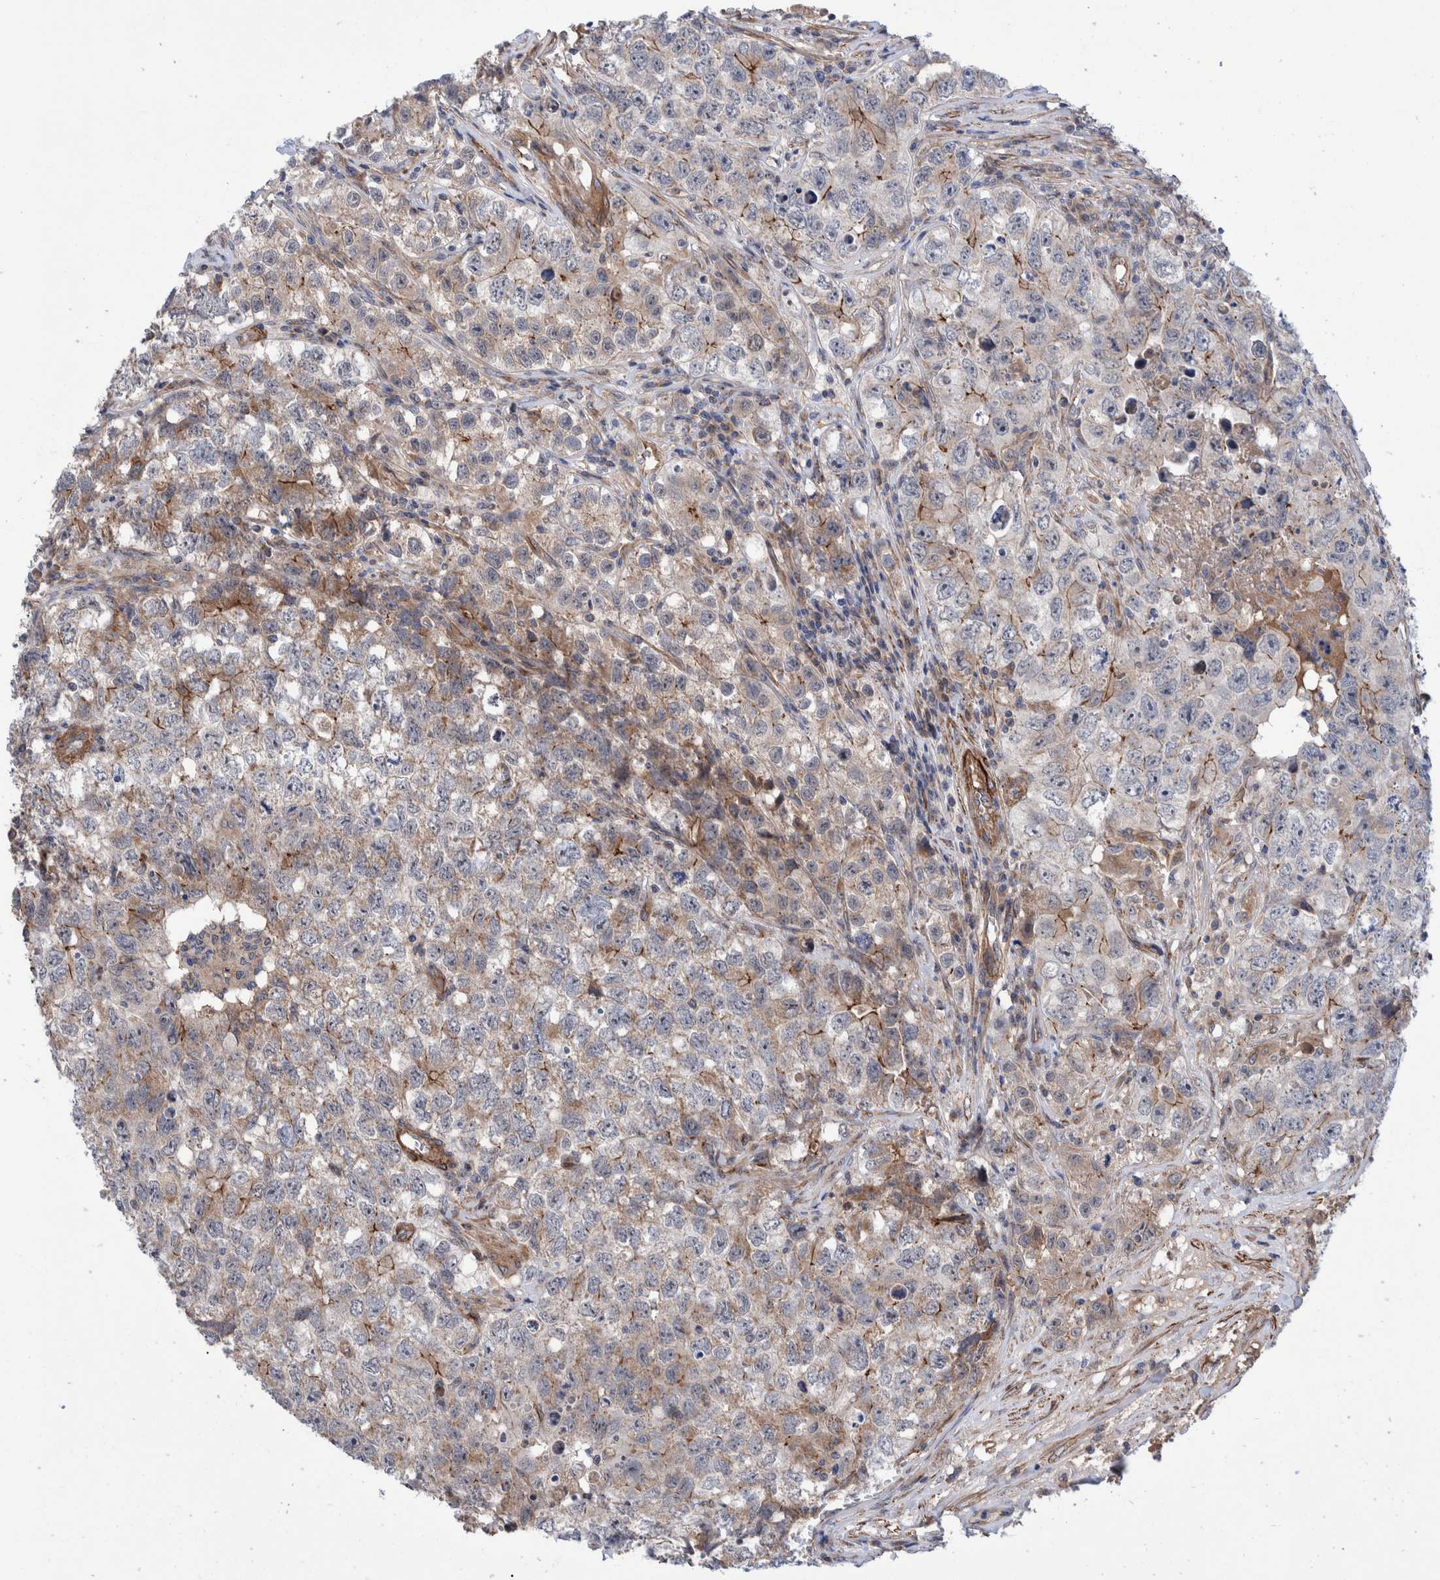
{"staining": {"intensity": "weak", "quantity": "<25%", "location": "cytoplasmic/membranous"}, "tissue": "testis cancer", "cell_type": "Tumor cells", "image_type": "cancer", "snomed": [{"axis": "morphology", "description": "Seminoma, NOS"}, {"axis": "morphology", "description": "Carcinoma, Embryonal, NOS"}, {"axis": "topography", "description": "Testis"}], "caption": "Histopathology image shows no significant protein staining in tumor cells of testis cancer.", "gene": "SLC25A10", "patient": {"sex": "male", "age": 43}}